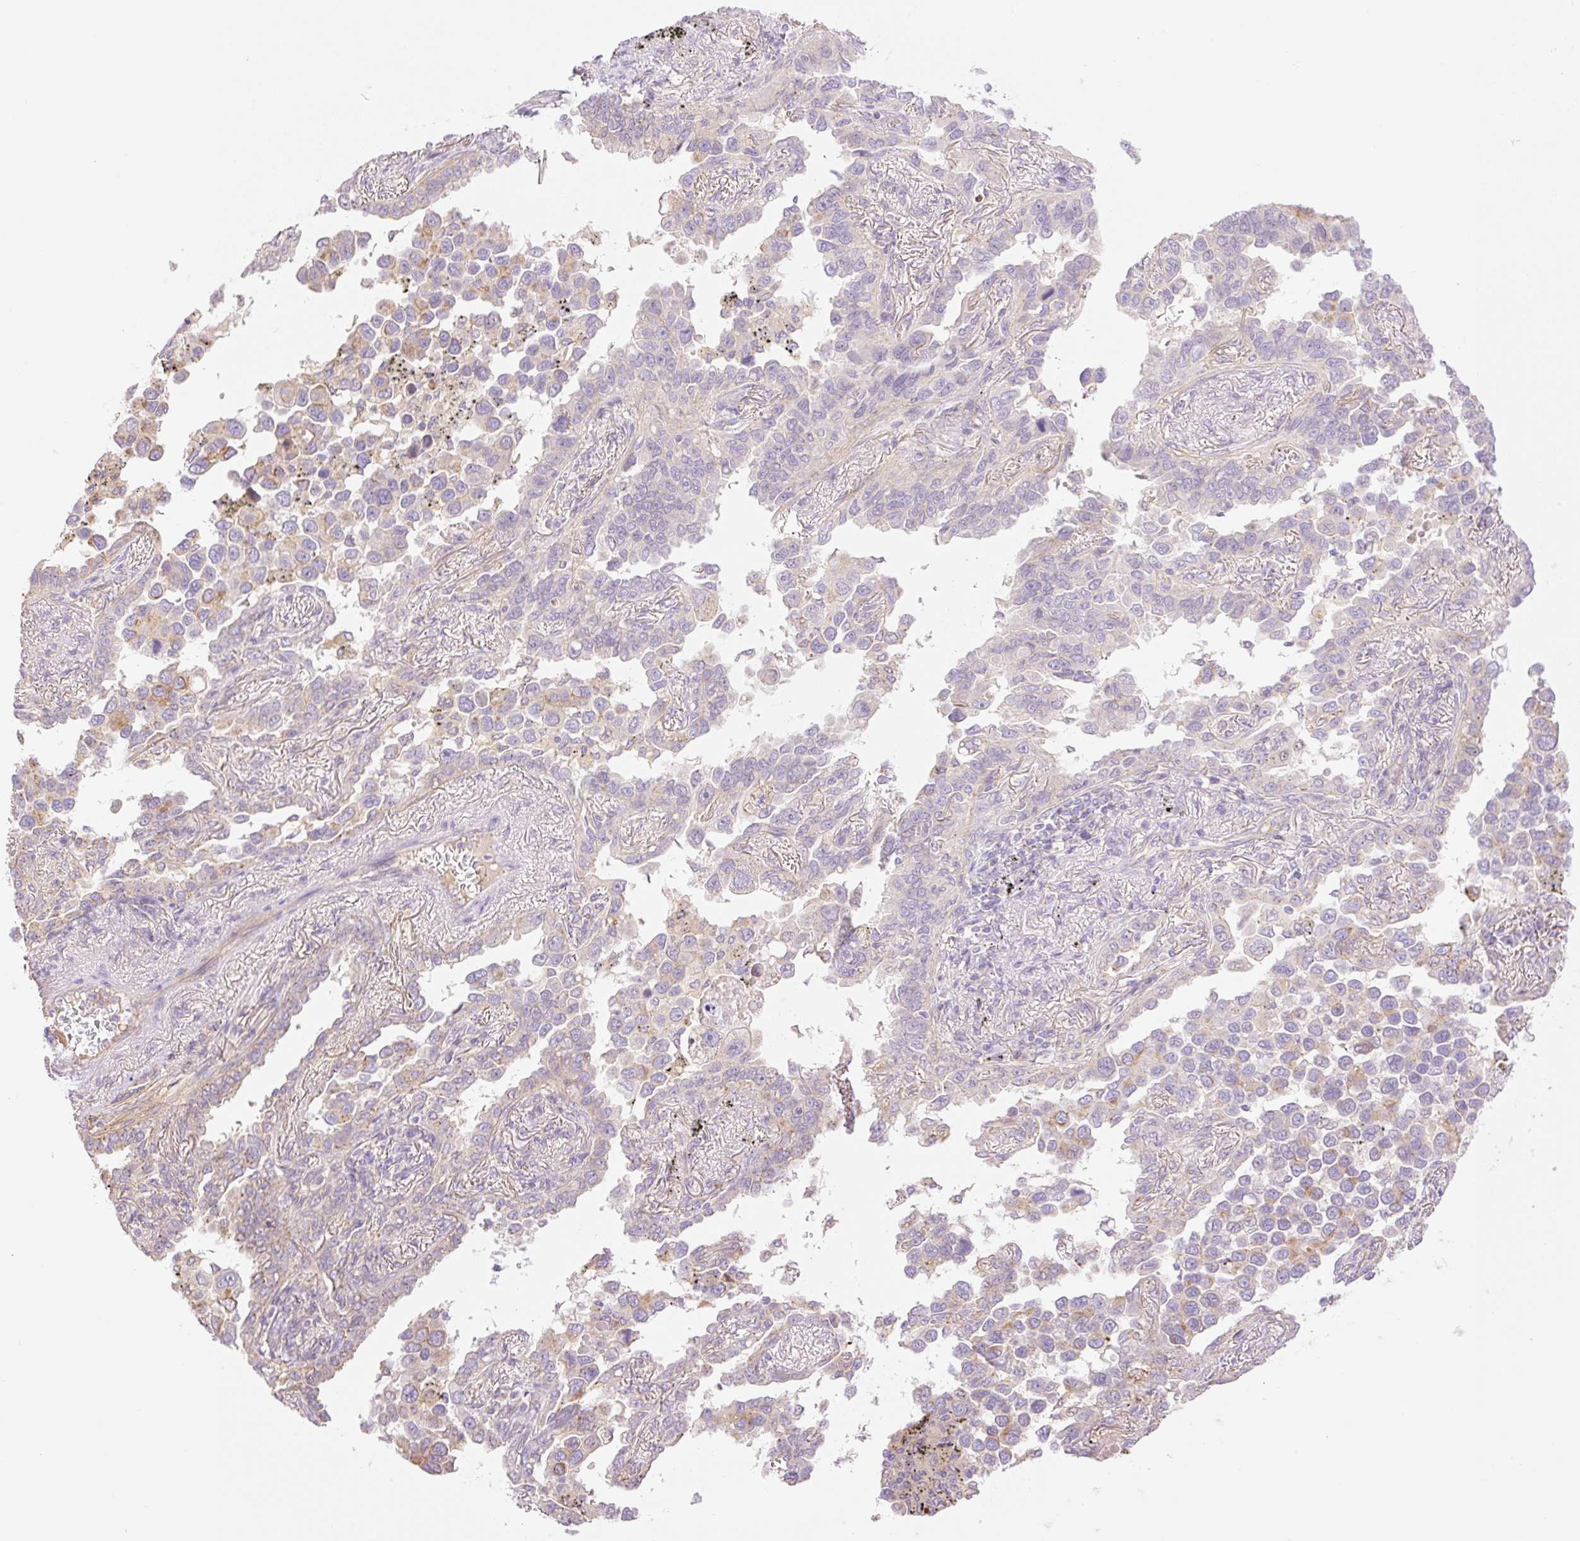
{"staining": {"intensity": "negative", "quantity": "none", "location": "none"}, "tissue": "lung cancer", "cell_type": "Tumor cells", "image_type": "cancer", "snomed": [{"axis": "morphology", "description": "Adenocarcinoma, NOS"}, {"axis": "topography", "description": "Lung"}], "caption": "Tumor cells are negative for brown protein staining in lung adenocarcinoma.", "gene": "NLRP5", "patient": {"sex": "male", "age": 67}}